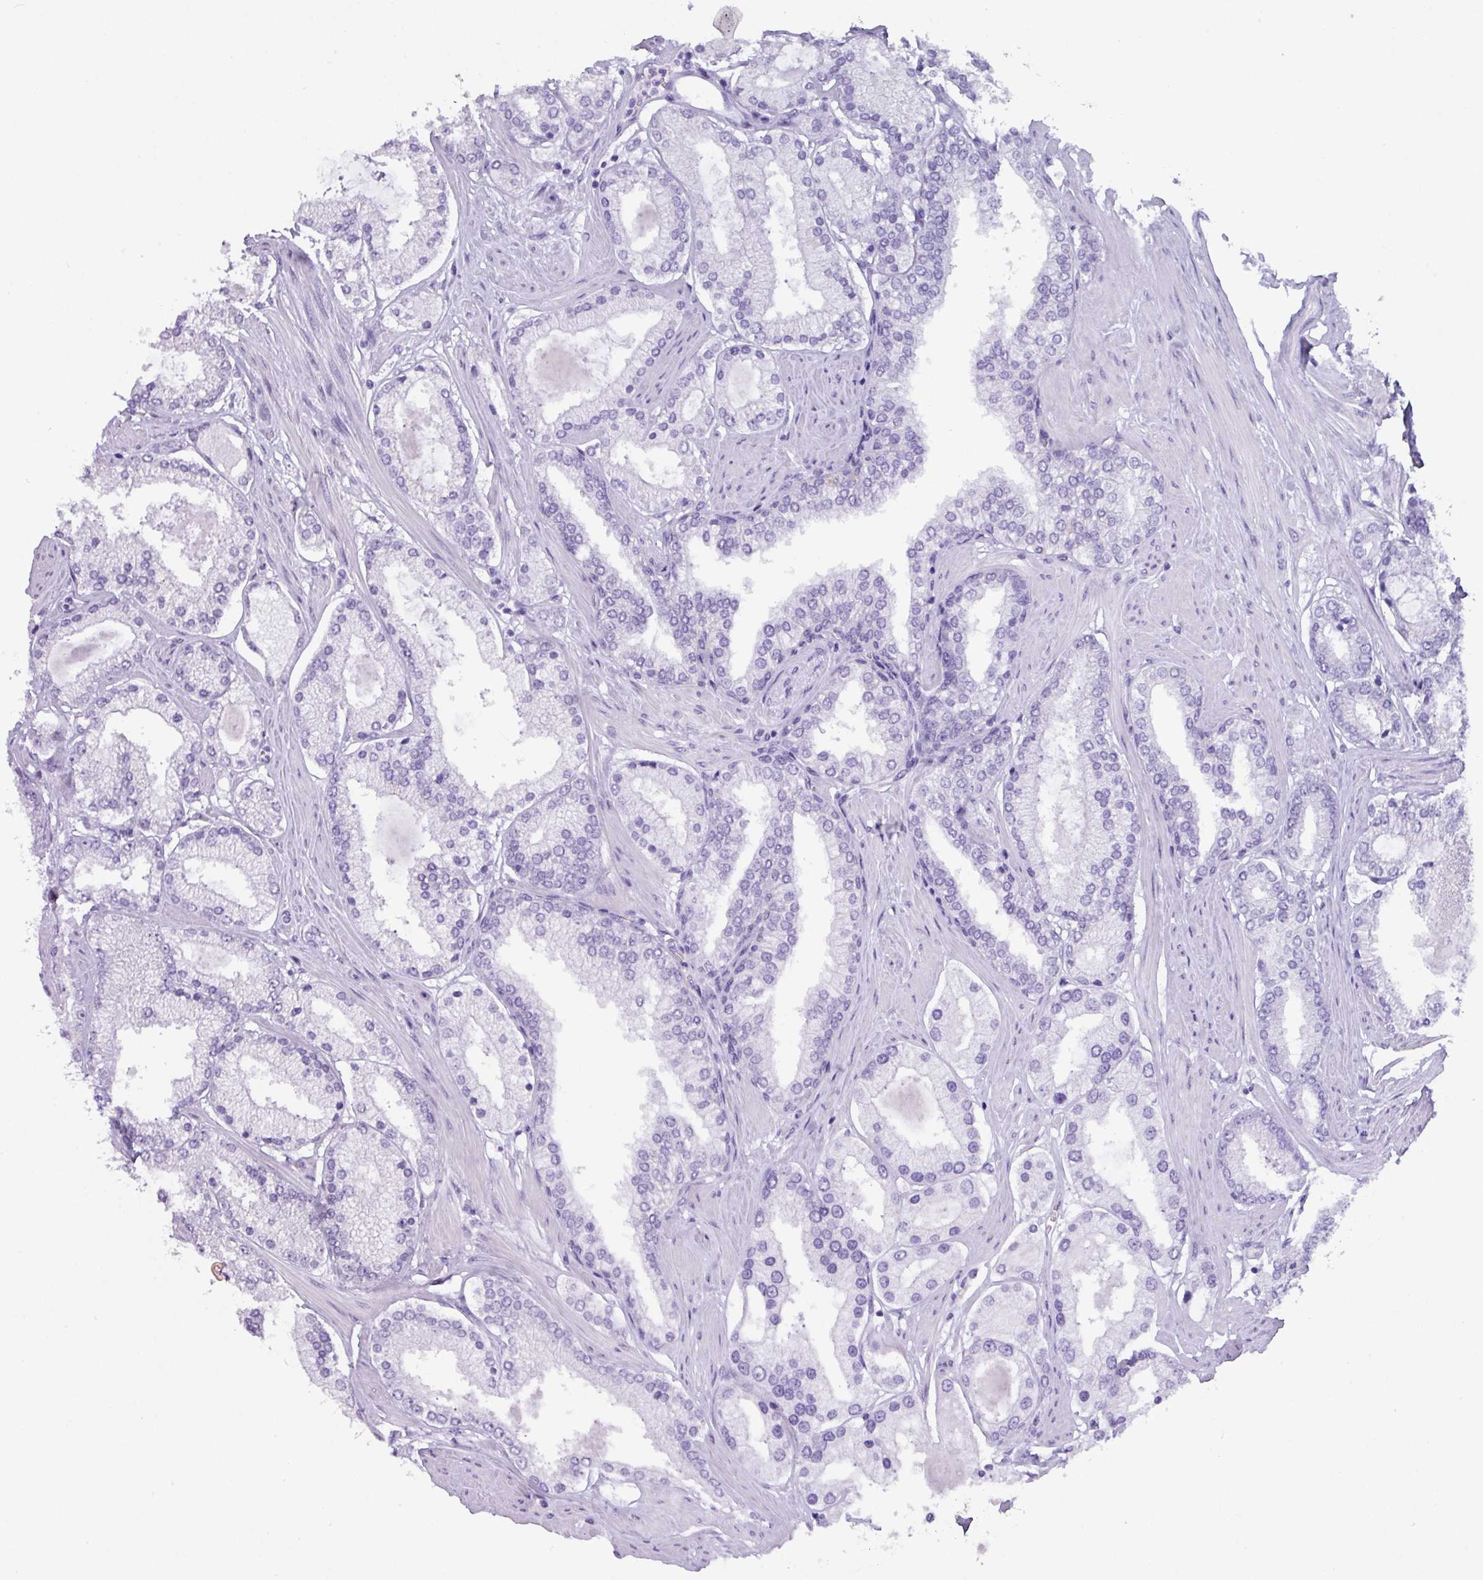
{"staining": {"intensity": "negative", "quantity": "none", "location": "none"}, "tissue": "prostate cancer", "cell_type": "Tumor cells", "image_type": "cancer", "snomed": [{"axis": "morphology", "description": "Adenocarcinoma, Low grade"}, {"axis": "topography", "description": "Prostate"}], "caption": "Immunohistochemical staining of prostate cancer (low-grade adenocarcinoma) displays no significant staining in tumor cells. (DAB (3,3'-diaminobenzidine) IHC visualized using brightfield microscopy, high magnification).", "gene": "NCCRP1", "patient": {"sex": "male", "age": 42}}